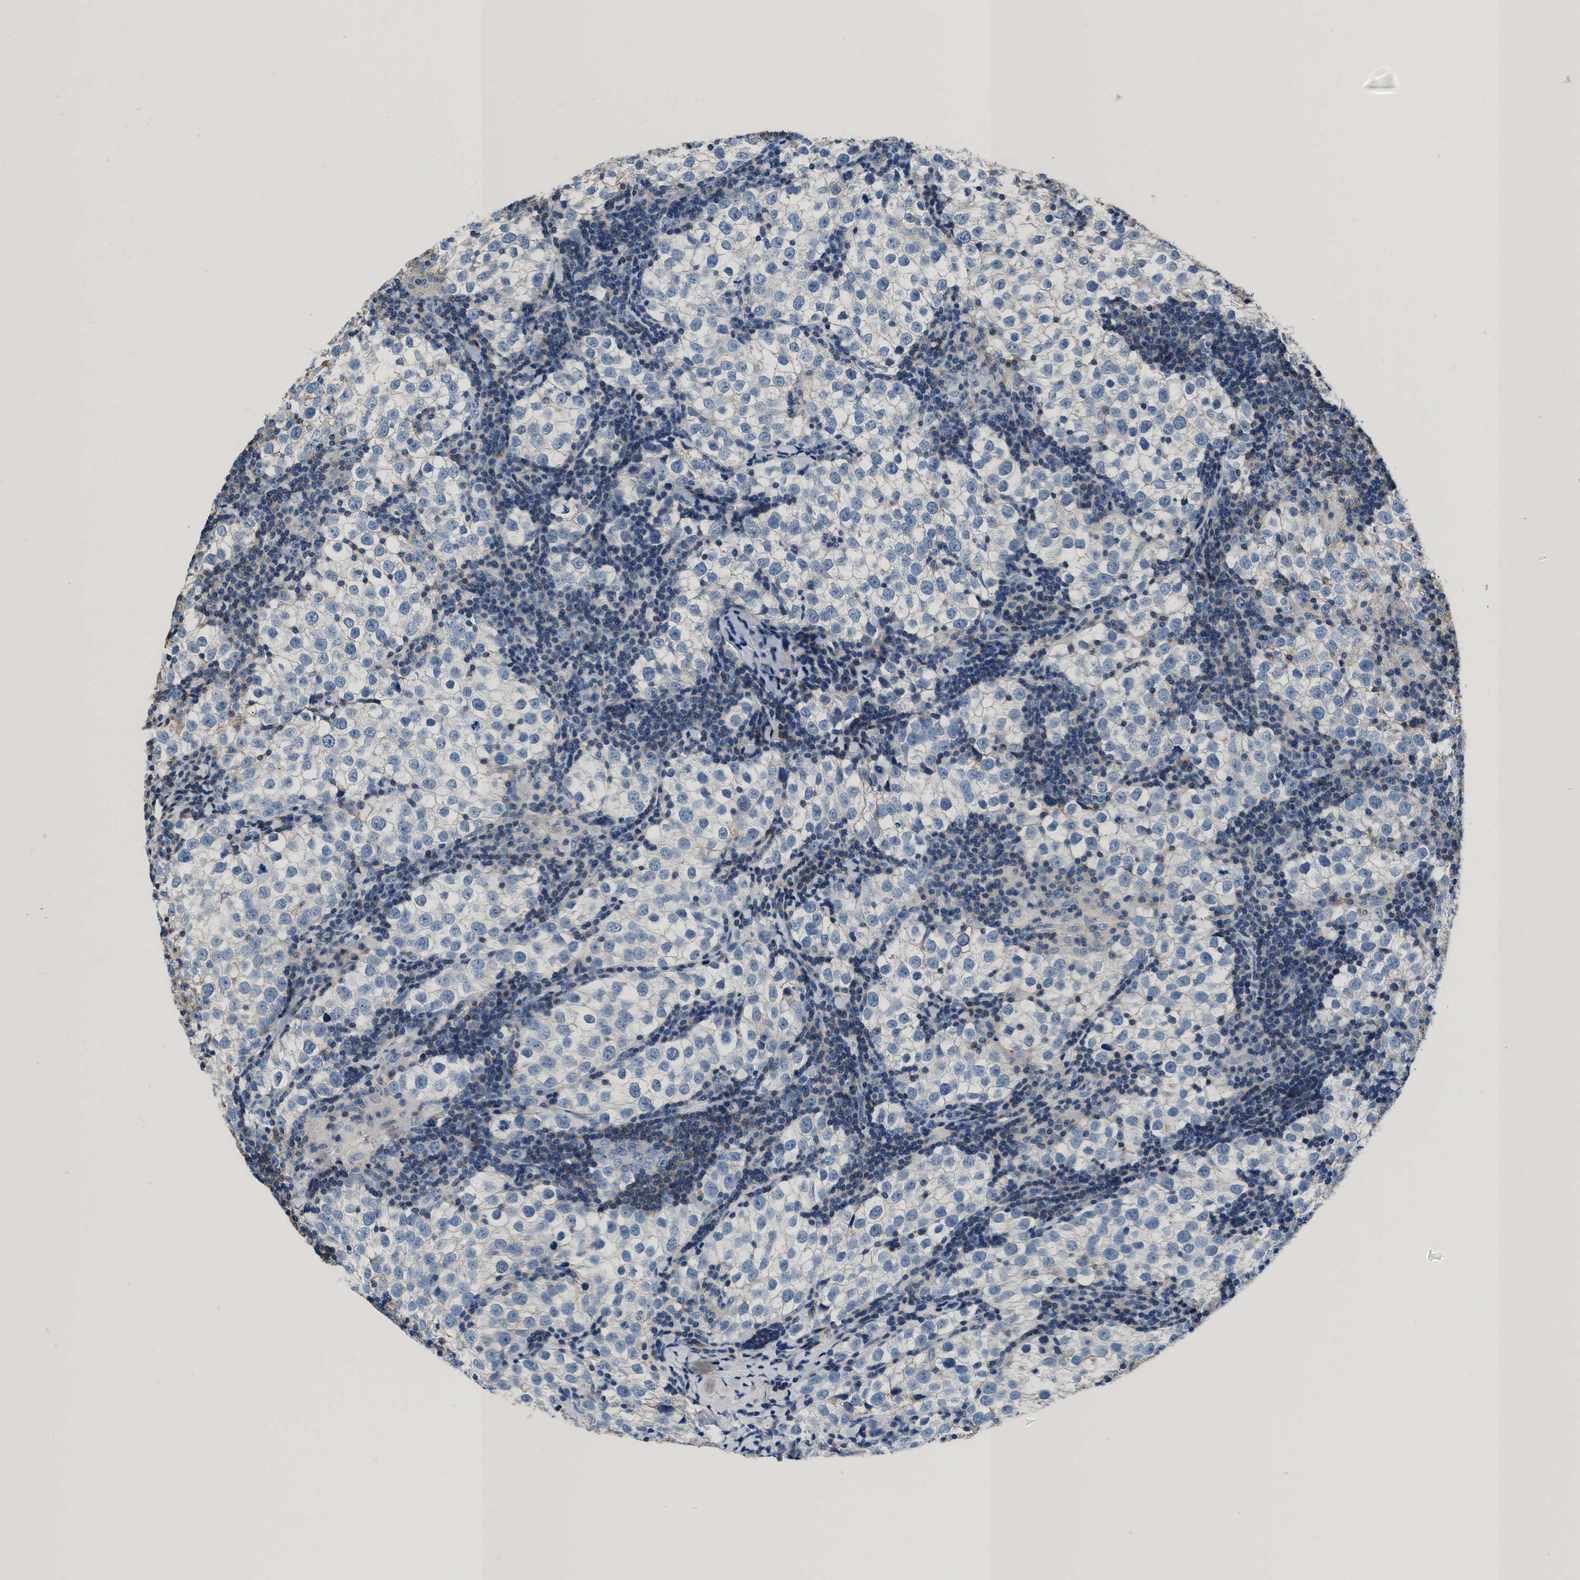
{"staining": {"intensity": "negative", "quantity": "none", "location": "none"}, "tissue": "testis cancer", "cell_type": "Tumor cells", "image_type": "cancer", "snomed": [{"axis": "morphology", "description": "Seminoma, NOS"}, {"axis": "morphology", "description": "Carcinoma, Embryonal, NOS"}, {"axis": "topography", "description": "Testis"}], "caption": "Immunohistochemistry micrograph of human testis cancer stained for a protein (brown), which displays no expression in tumor cells.", "gene": "KCNQ4", "patient": {"sex": "male", "age": 36}}